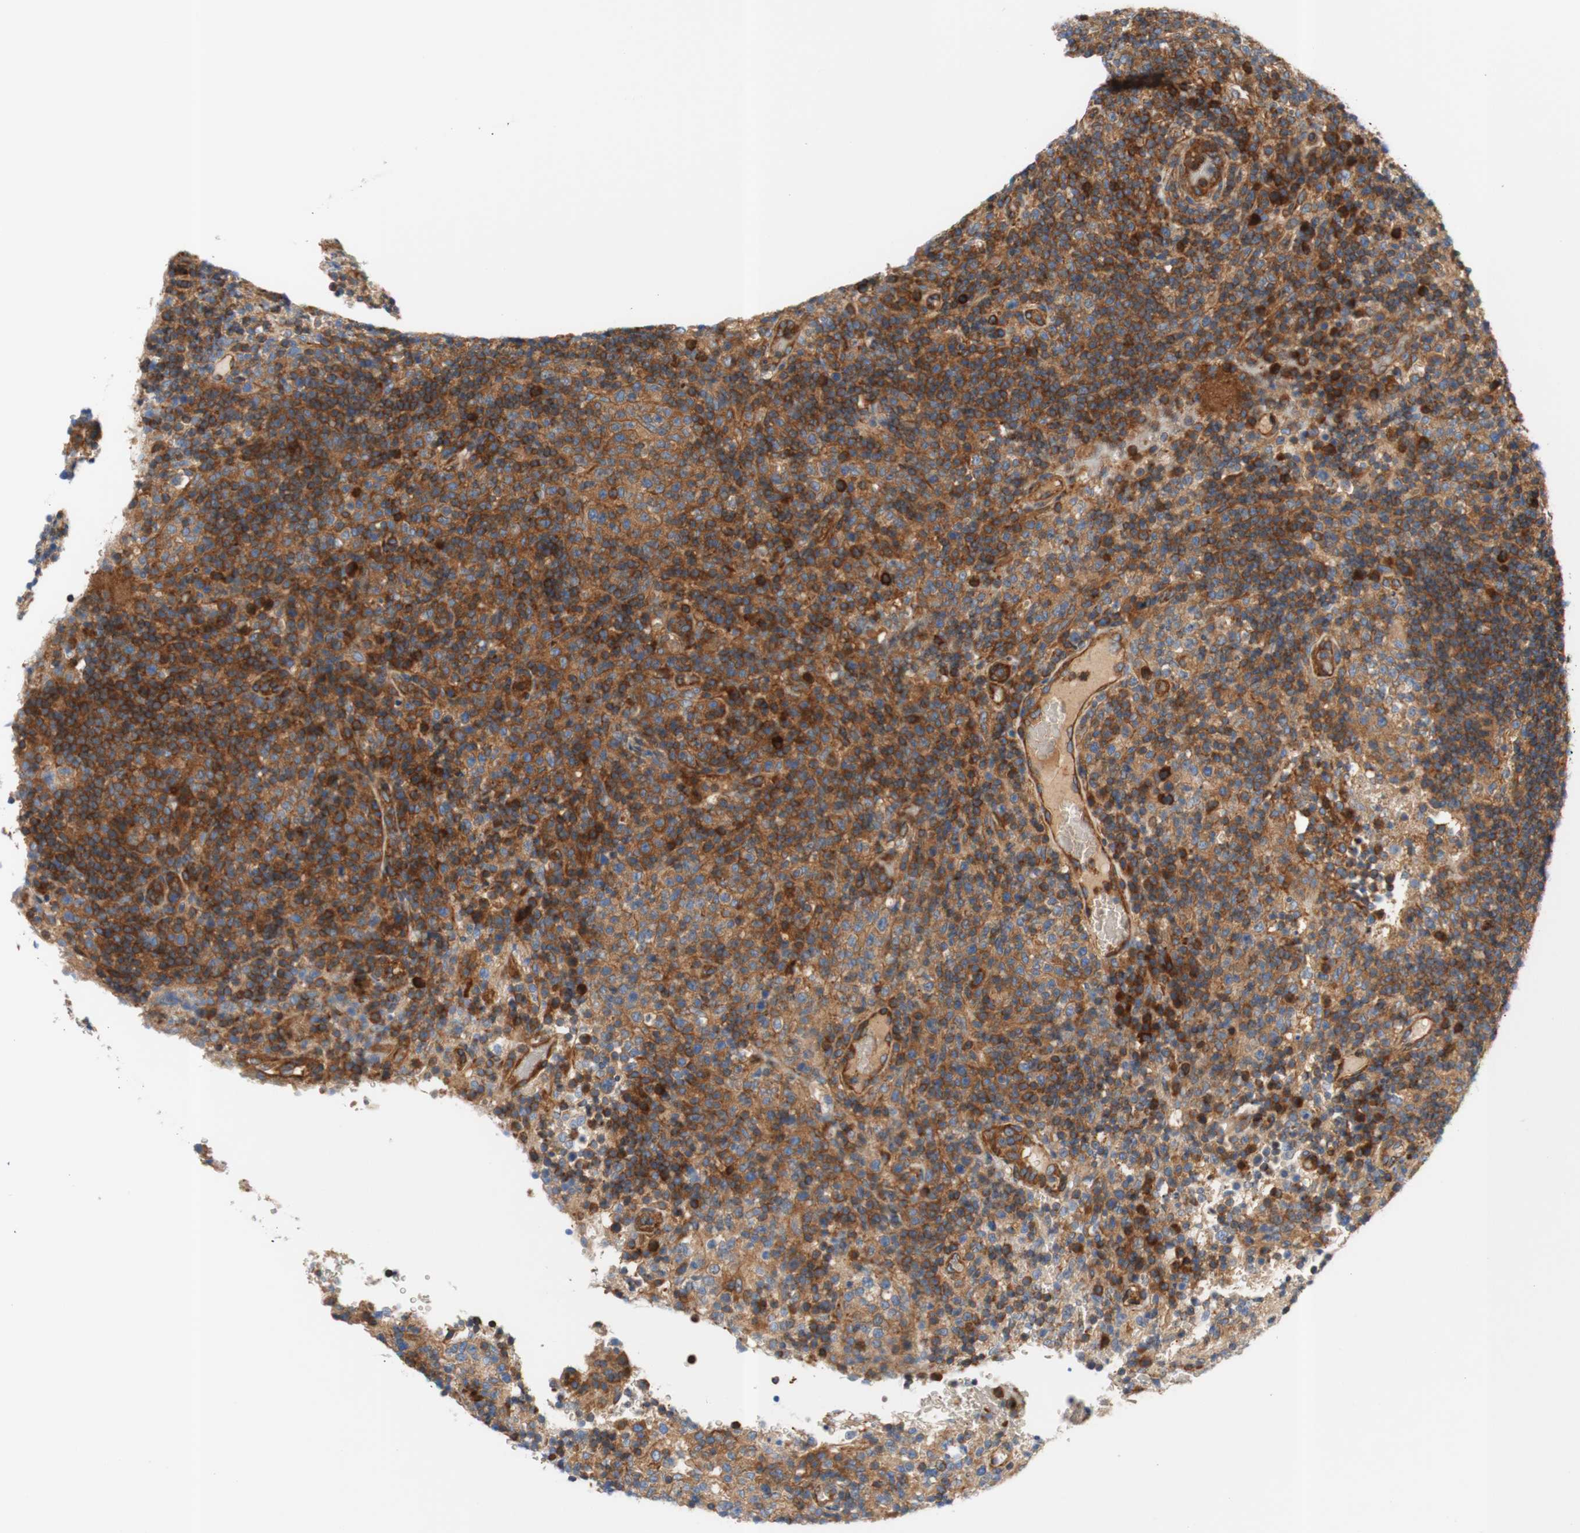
{"staining": {"intensity": "strong", "quantity": "25%-75%", "location": "cytoplasmic/membranous"}, "tissue": "lymphoma", "cell_type": "Tumor cells", "image_type": "cancer", "snomed": [{"axis": "morphology", "description": "Malignant lymphoma, non-Hodgkin's type, High grade"}, {"axis": "topography", "description": "Lymph node"}], "caption": "Protein analysis of lymphoma tissue reveals strong cytoplasmic/membranous positivity in approximately 25%-75% of tumor cells.", "gene": "STOM", "patient": {"sex": "female", "age": 76}}